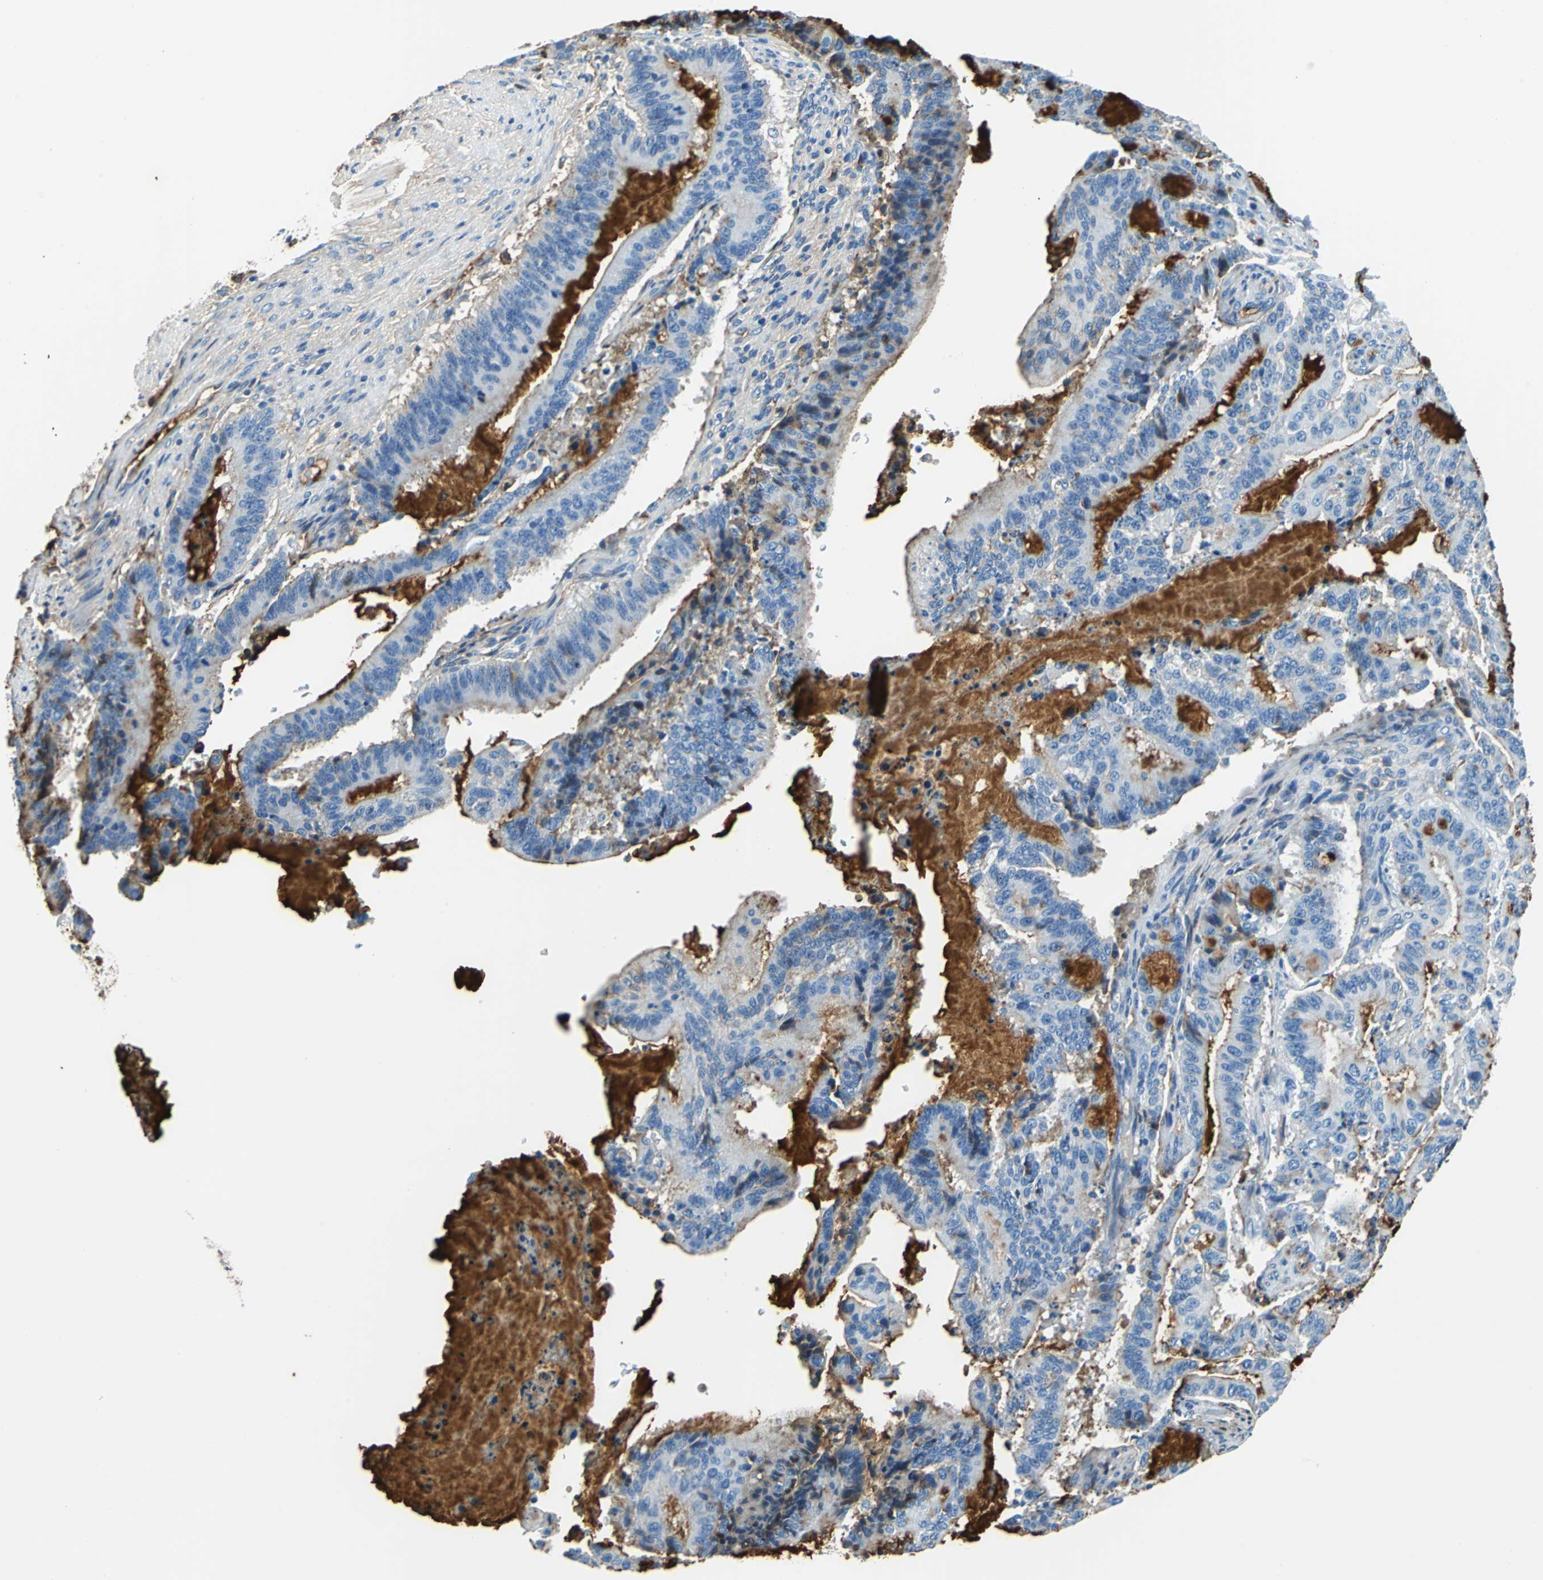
{"staining": {"intensity": "moderate", "quantity": "25%-75%", "location": "cytoplasmic/membranous"}, "tissue": "liver cancer", "cell_type": "Tumor cells", "image_type": "cancer", "snomed": [{"axis": "morphology", "description": "Cholangiocarcinoma"}, {"axis": "topography", "description": "Liver"}], "caption": "Liver cholangiocarcinoma stained for a protein (brown) reveals moderate cytoplasmic/membranous positive expression in about 25%-75% of tumor cells.", "gene": "ALB", "patient": {"sex": "female", "age": 73}}